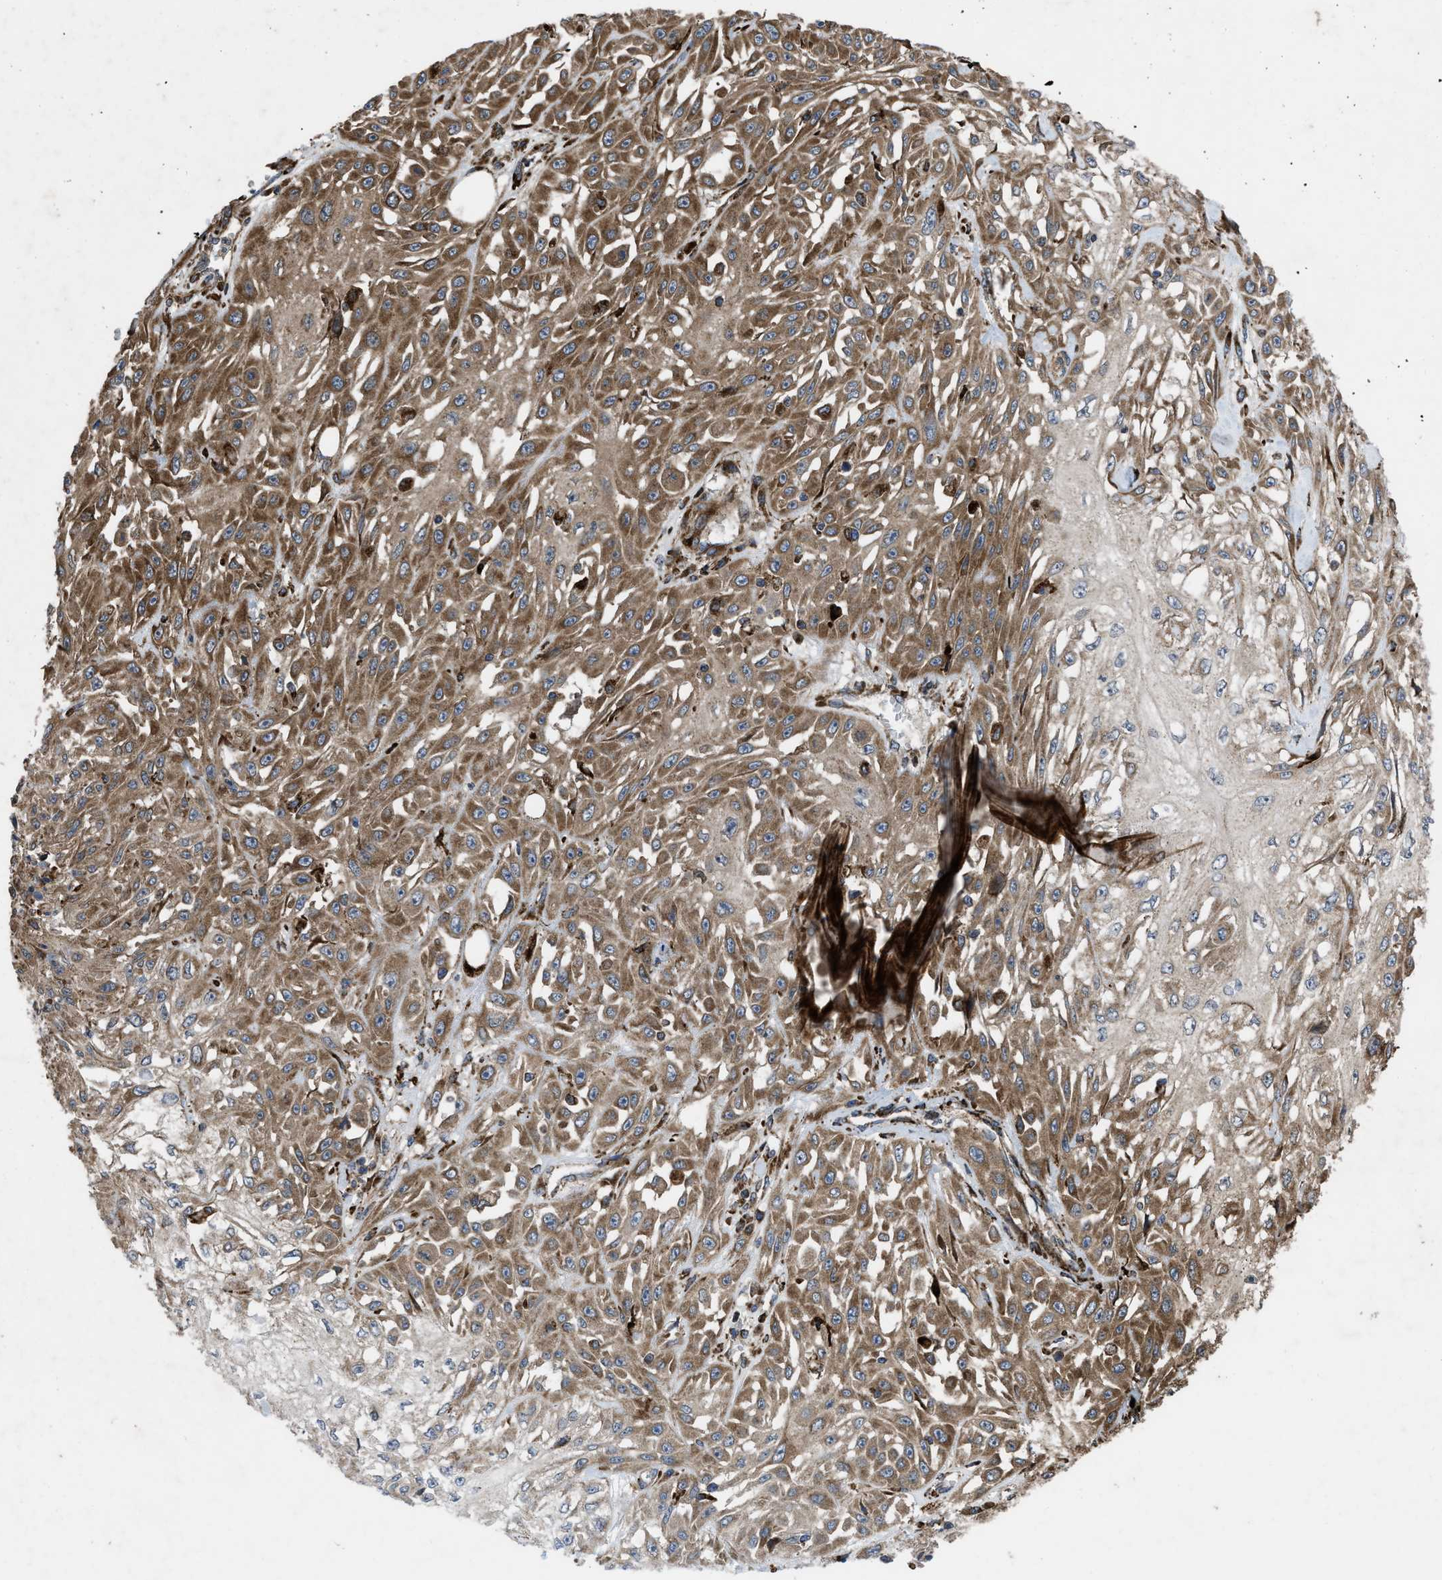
{"staining": {"intensity": "moderate", "quantity": ">75%", "location": "cytoplasmic/membranous"}, "tissue": "skin cancer", "cell_type": "Tumor cells", "image_type": "cancer", "snomed": [{"axis": "morphology", "description": "Squamous cell carcinoma, NOS"}, {"axis": "morphology", "description": "Squamous cell carcinoma, metastatic, NOS"}, {"axis": "topography", "description": "Skin"}, {"axis": "topography", "description": "Lymph node"}], "caption": "IHC histopathology image of squamous cell carcinoma (skin) stained for a protein (brown), which shows medium levels of moderate cytoplasmic/membranous positivity in approximately >75% of tumor cells.", "gene": "PER3", "patient": {"sex": "male", "age": 75}}